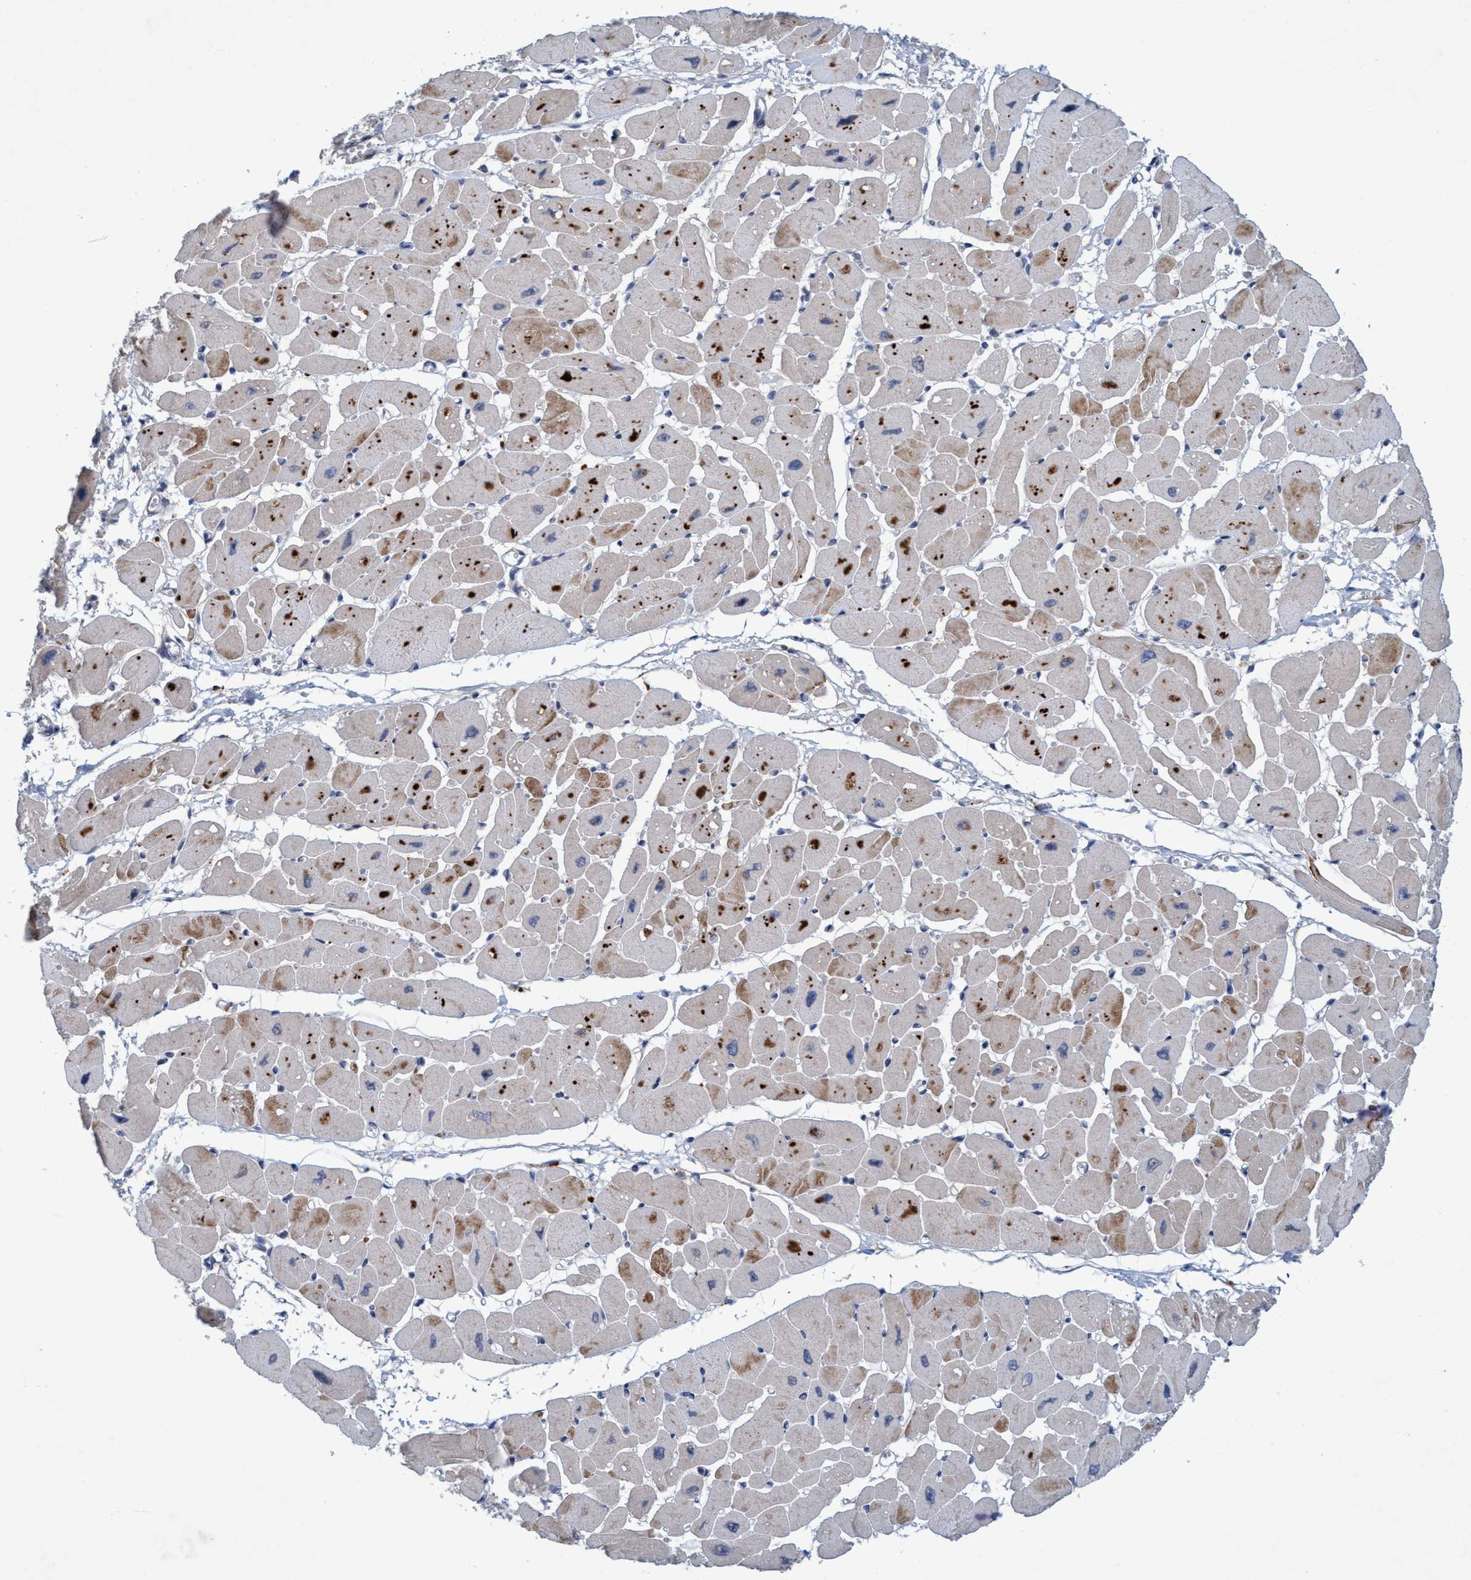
{"staining": {"intensity": "weak", "quantity": "25%-75%", "location": "cytoplasmic/membranous"}, "tissue": "heart muscle", "cell_type": "Cardiomyocytes", "image_type": "normal", "snomed": [{"axis": "morphology", "description": "Normal tissue, NOS"}, {"axis": "topography", "description": "Heart"}], "caption": "An image showing weak cytoplasmic/membranous staining in approximately 25%-75% of cardiomyocytes in benign heart muscle, as visualized by brown immunohistochemical staining.", "gene": "RNF208", "patient": {"sex": "female", "age": 54}}